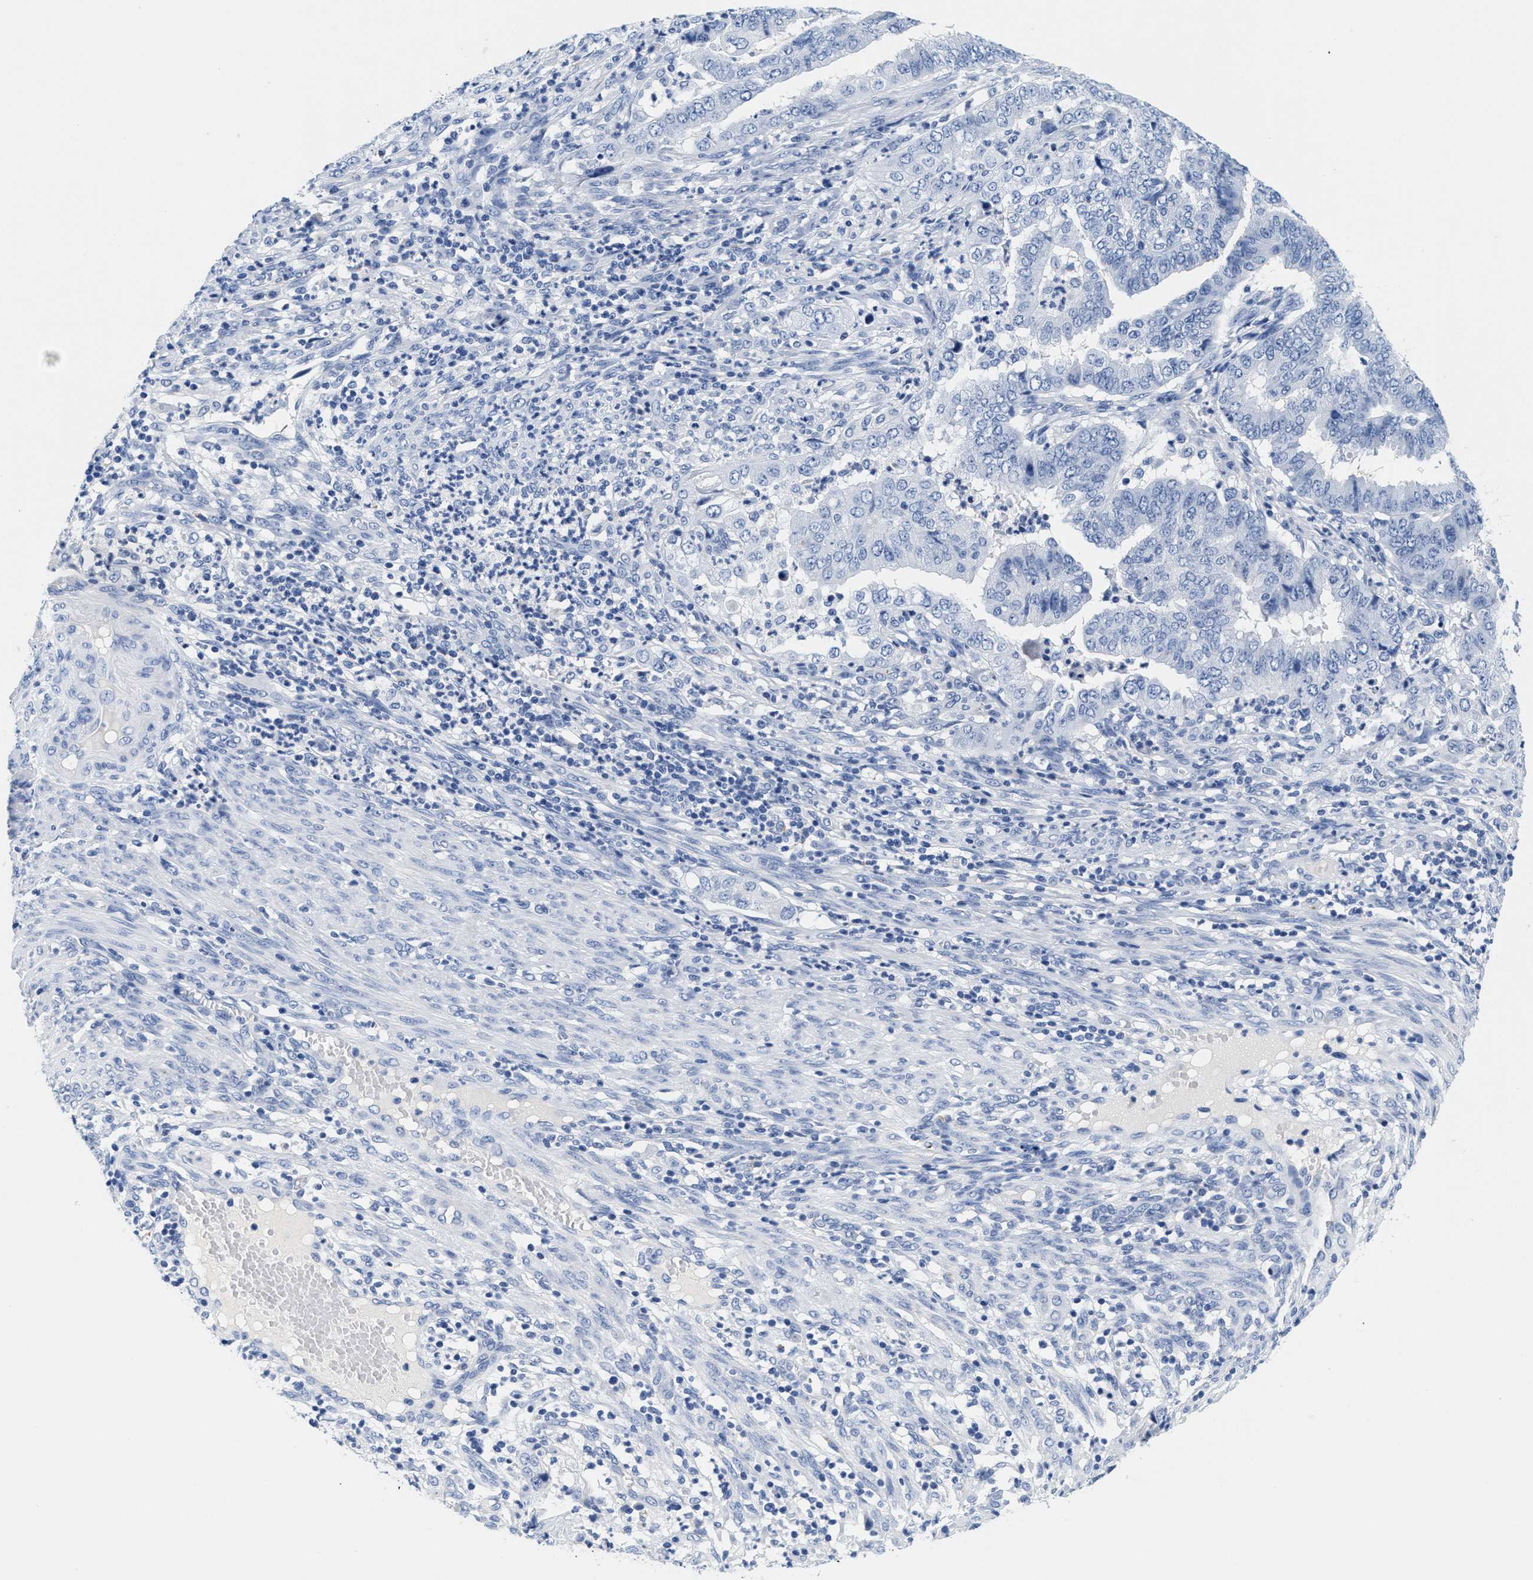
{"staining": {"intensity": "negative", "quantity": "none", "location": "none"}, "tissue": "endometrial cancer", "cell_type": "Tumor cells", "image_type": "cancer", "snomed": [{"axis": "morphology", "description": "Adenocarcinoma, NOS"}, {"axis": "topography", "description": "Endometrium"}], "caption": "A high-resolution histopathology image shows immunohistochemistry staining of adenocarcinoma (endometrial), which exhibits no significant positivity in tumor cells.", "gene": "TTC3", "patient": {"sex": "female", "age": 51}}